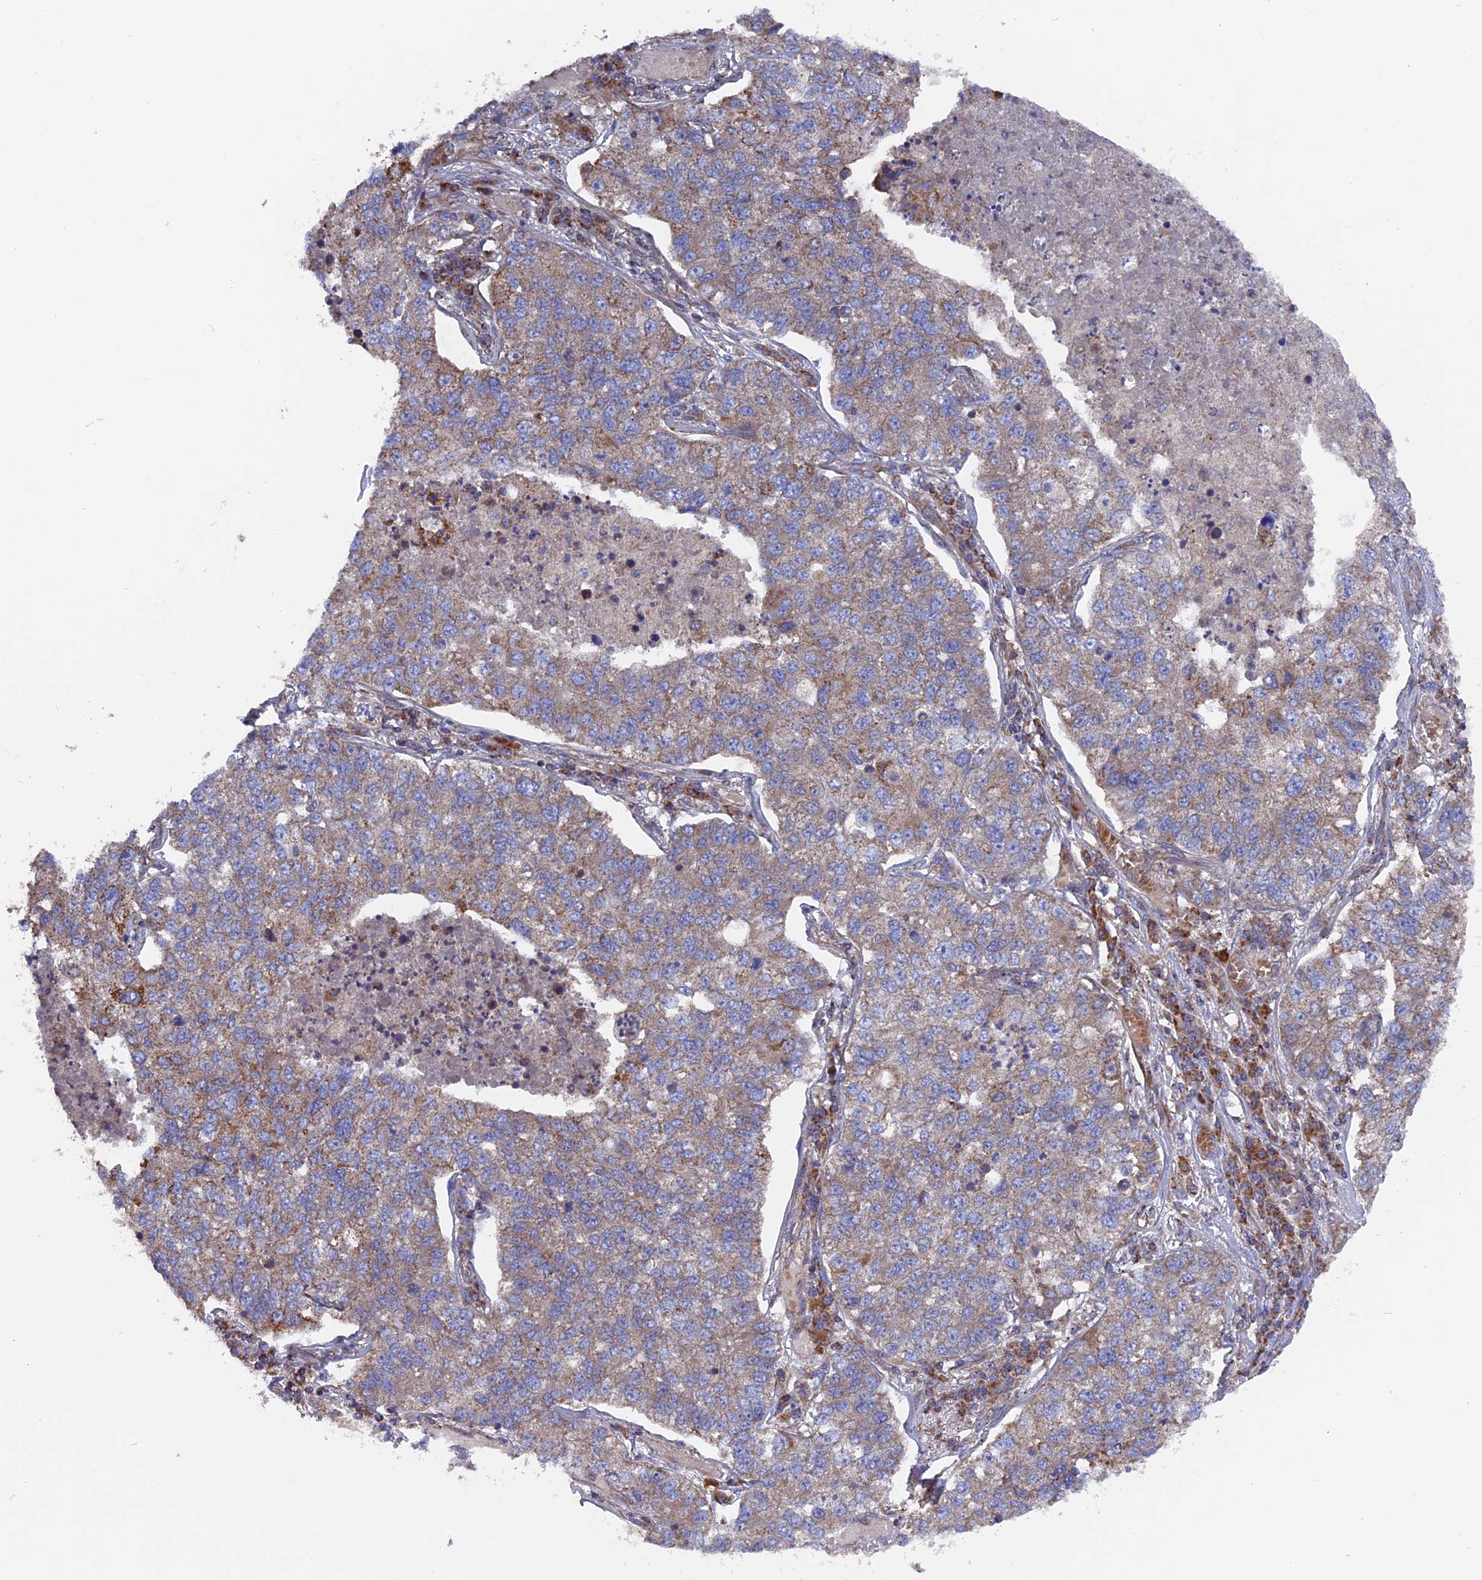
{"staining": {"intensity": "weak", "quantity": "25%-75%", "location": "cytoplasmic/membranous"}, "tissue": "lung cancer", "cell_type": "Tumor cells", "image_type": "cancer", "snomed": [{"axis": "morphology", "description": "Adenocarcinoma, NOS"}, {"axis": "topography", "description": "Lung"}], "caption": "A high-resolution image shows immunohistochemistry staining of lung cancer, which demonstrates weak cytoplasmic/membranous expression in approximately 25%-75% of tumor cells.", "gene": "TELO2", "patient": {"sex": "male", "age": 49}}